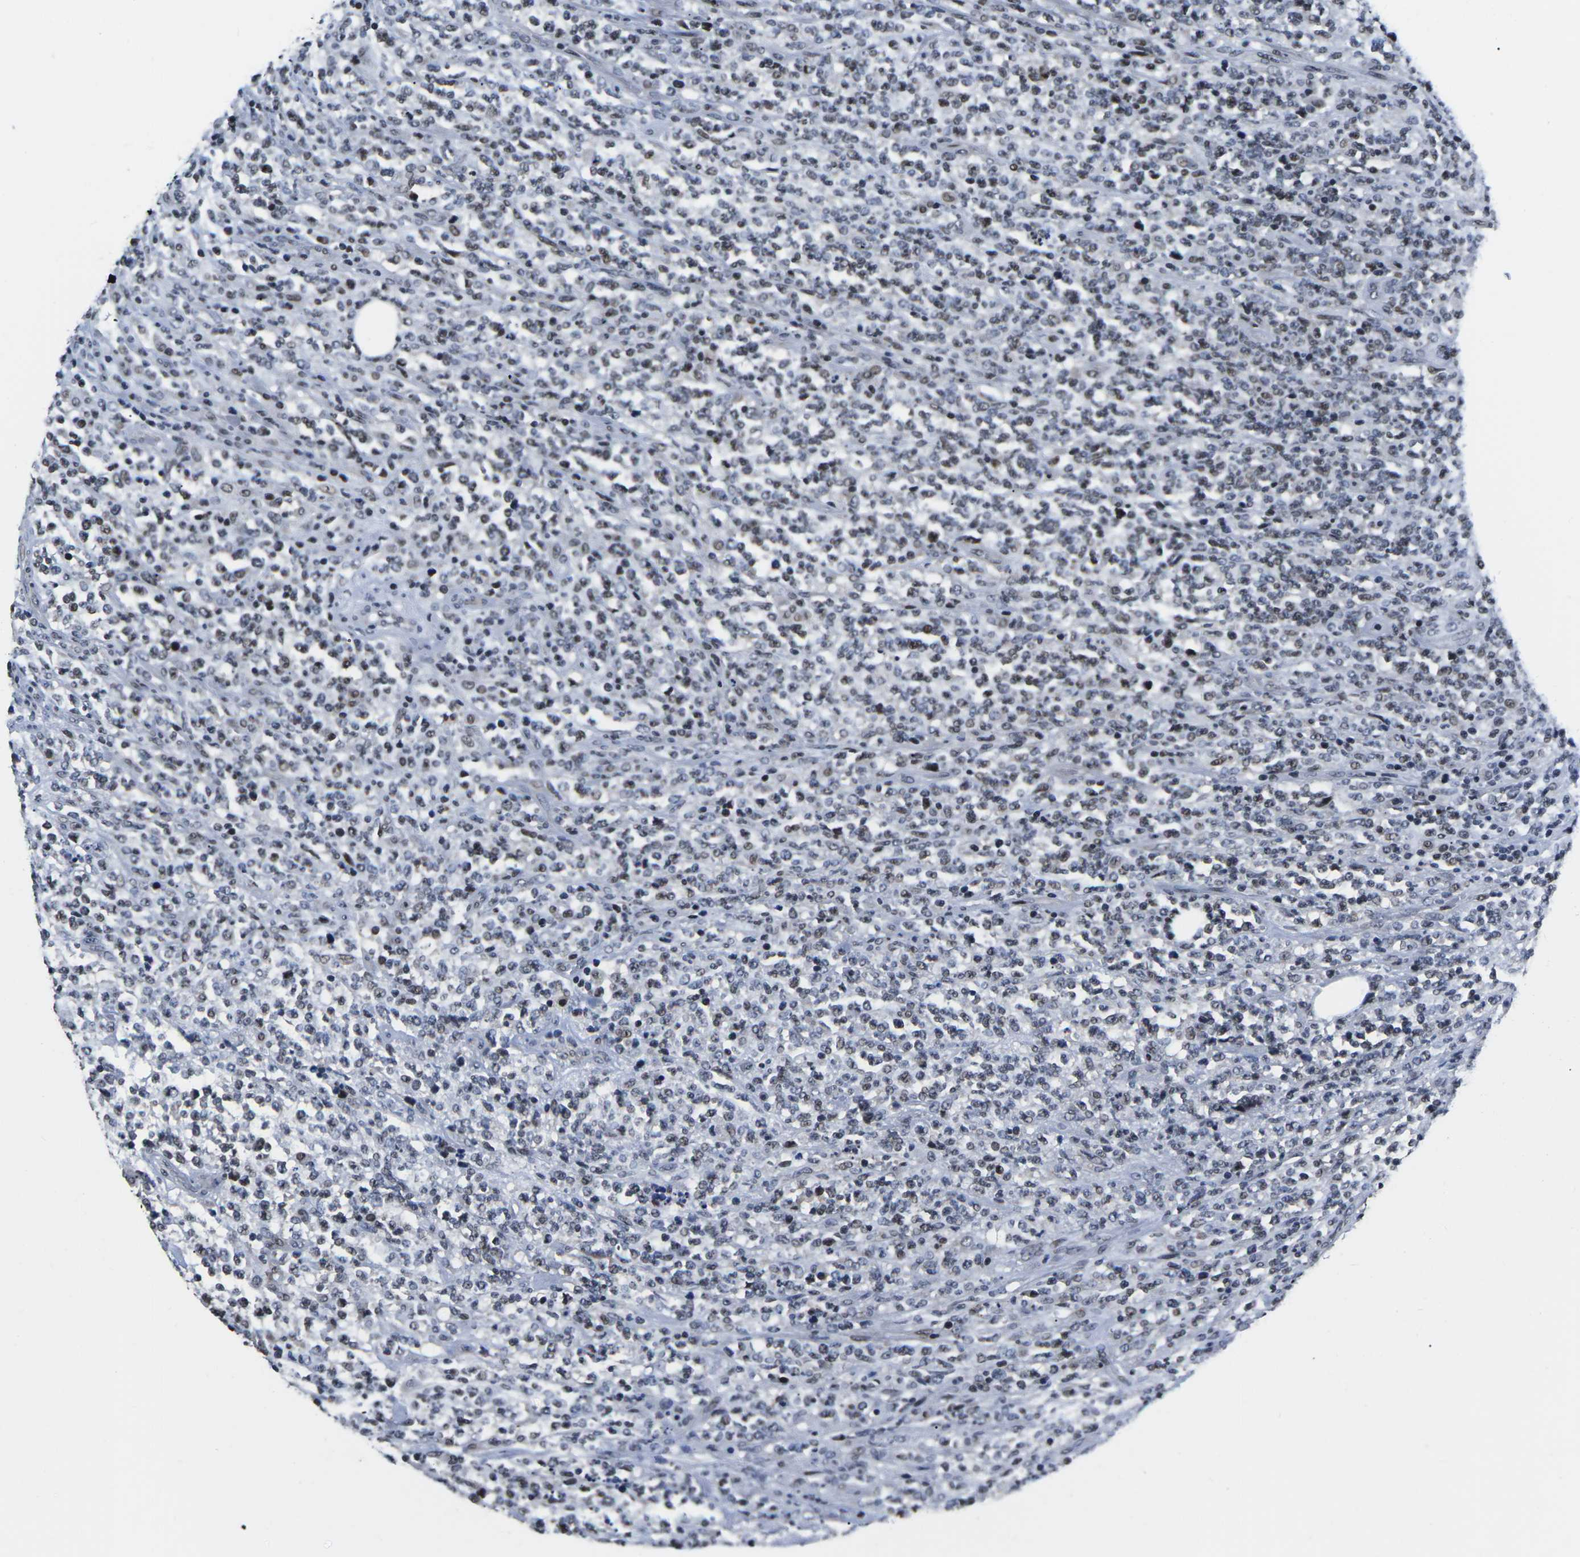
{"staining": {"intensity": "moderate", "quantity": "25%-75%", "location": "nuclear"}, "tissue": "lymphoma", "cell_type": "Tumor cells", "image_type": "cancer", "snomed": [{"axis": "morphology", "description": "Malignant lymphoma, non-Hodgkin's type, High grade"}, {"axis": "topography", "description": "Soft tissue"}], "caption": "Tumor cells demonstrate moderate nuclear expression in approximately 25%-75% of cells in malignant lymphoma, non-Hodgkin's type (high-grade). (IHC, brightfield microscopy, high magnification).", "gene": "CDC73", "patient": {"sex": "male", "age": 18}}